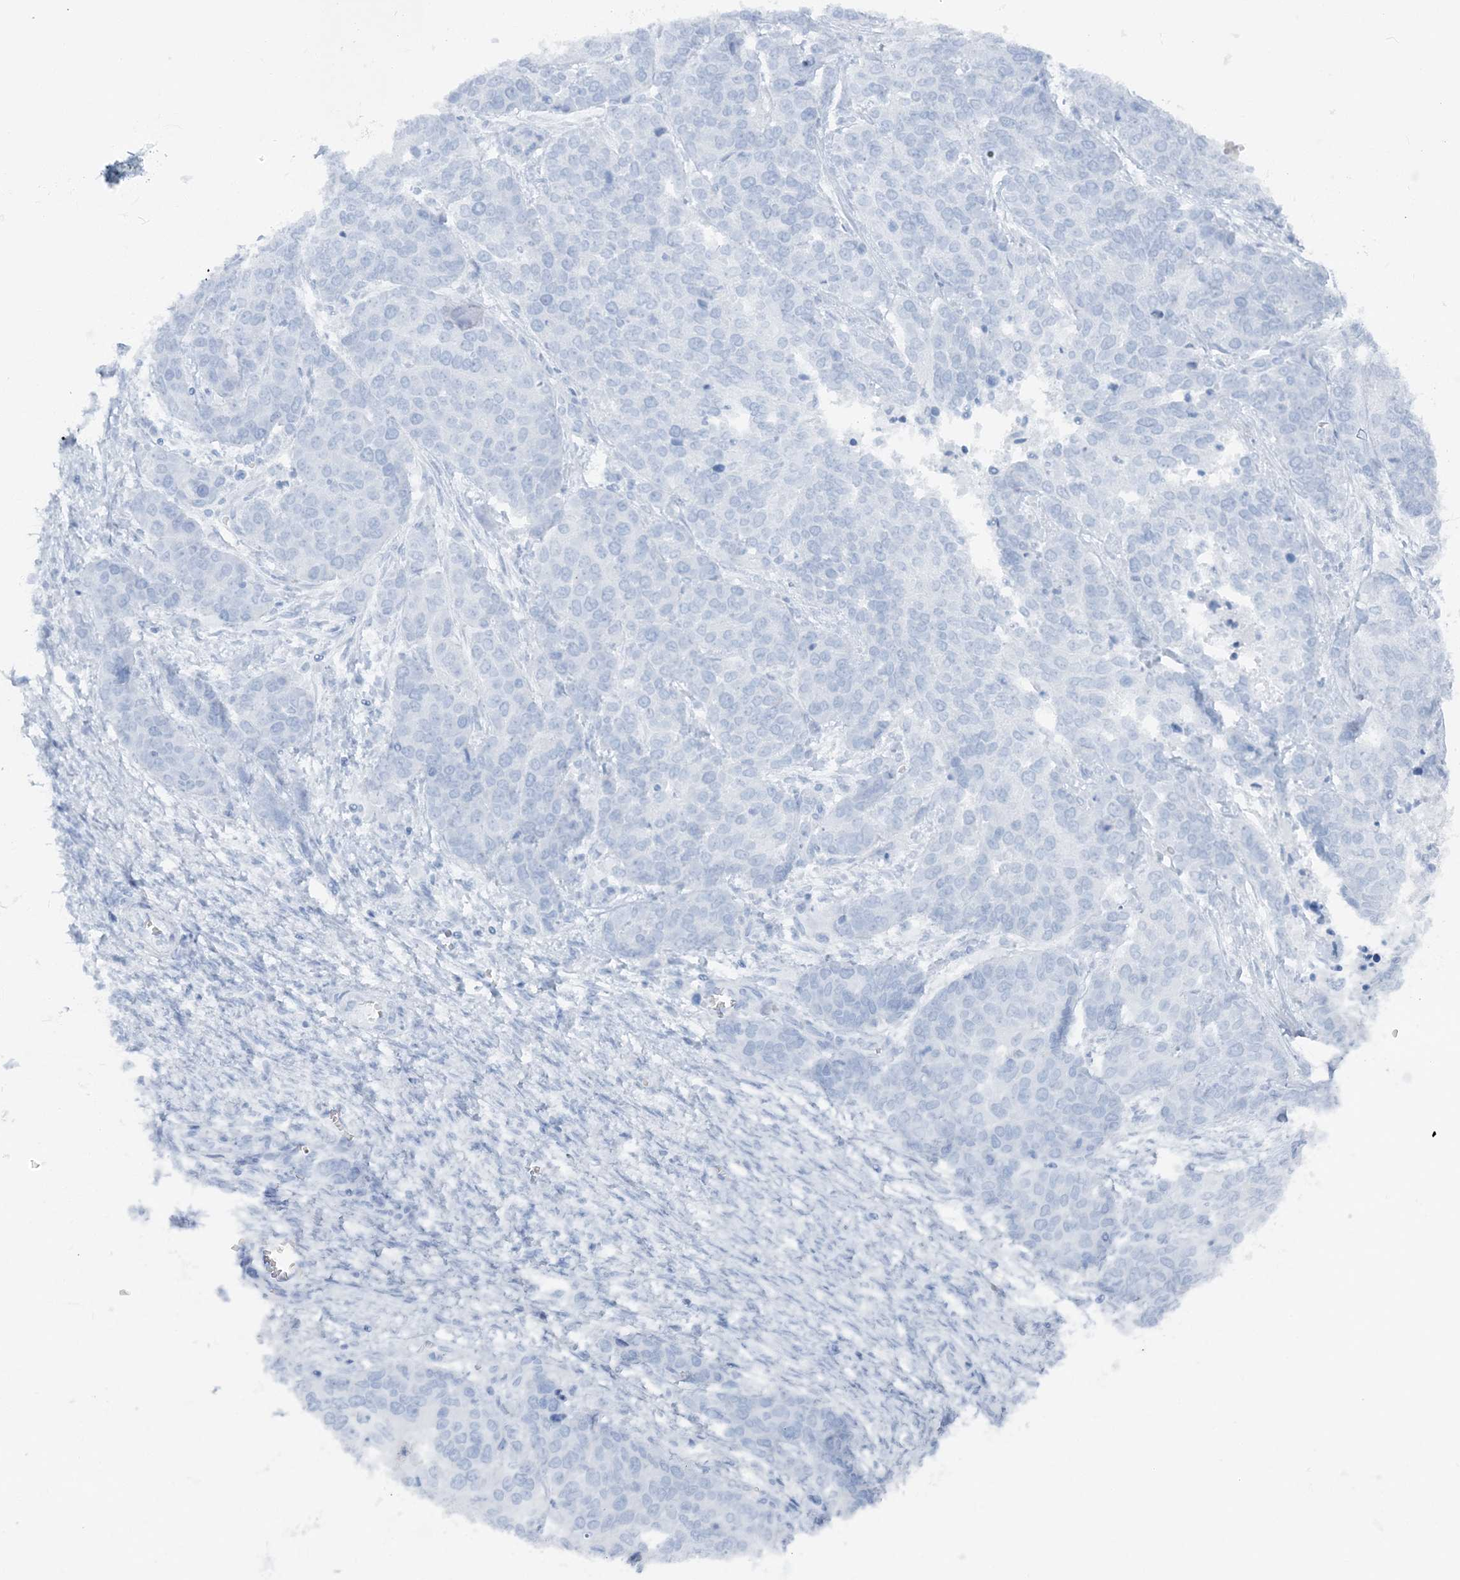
{"staining": {"intensity": "negative", "quantity": "none", "location": "none"}, "tissue": "ovarian cancer", "cell_type": "Tumor cells", "image_type": "cancer", "snomed": [{"axis": "morphology", "description": "Cystadenocarcinoma, serous, NOS"}, {"axis": "topography", "description": "Ovary"}], "caption": "An immunohistochemistry (IHC) image of ovarian cancer (serous cystadenocarcinoma) is shown. There is no staining in tumor cells of ovarian cancer (serous cystadenocarcinoma).", "gene": "ATP11A", "patient": {"sex": "female", "age": 44}}